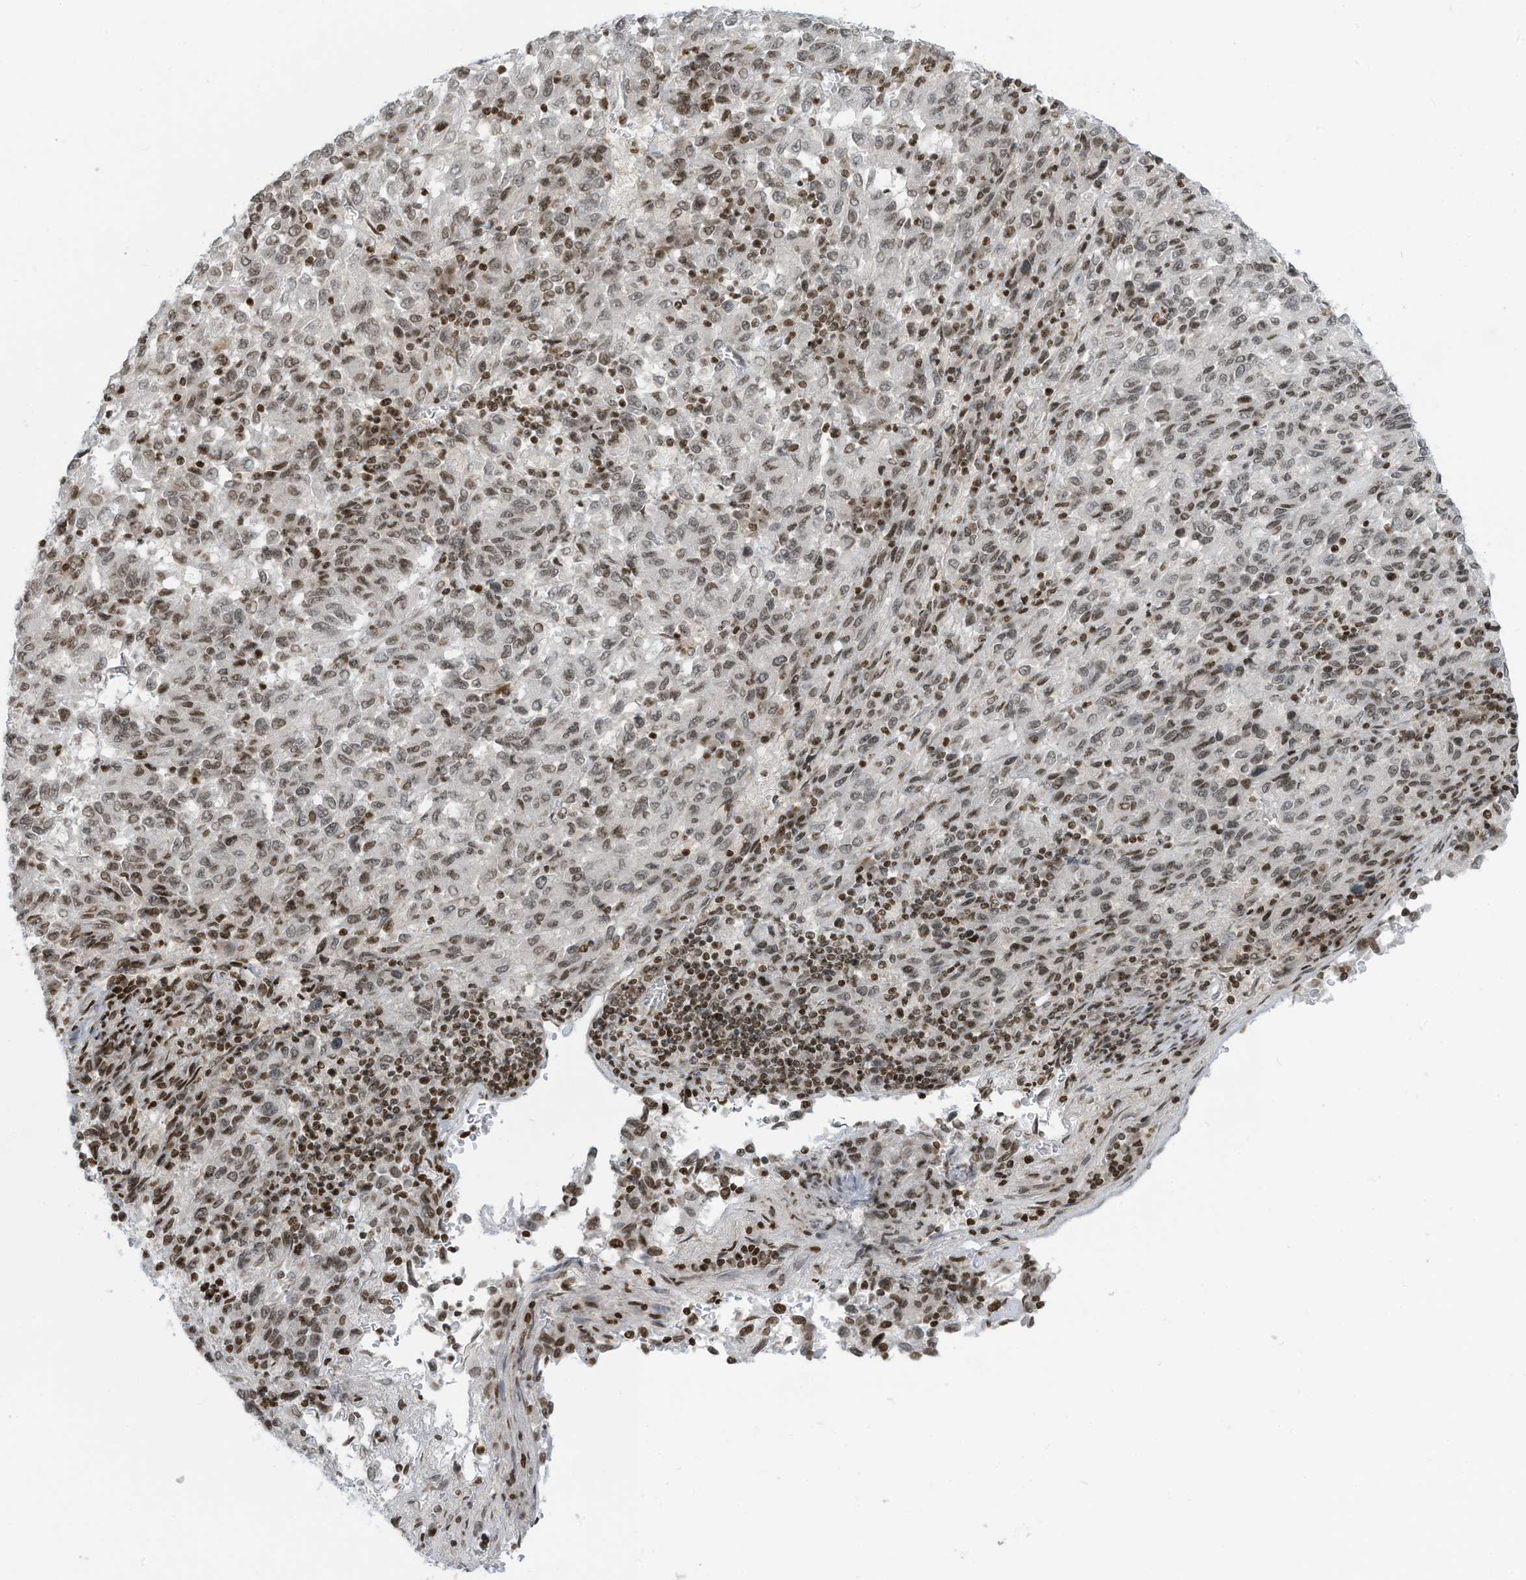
{"staining": {"intensity": "weak", "quantity": ">75%", "location": "nuclear"}, "tissue": "melanoma", "cell_type": "Tumor cells", "image_type": "cancer", "snomed": [{"axis": "morphology", "description": "Malignant melanoma, Metastatic site"}, {"axis": "topography", "description": "Lung"}], "caption": "Protein analysis of malignant melanoma (metastatic site) tissue shows weak nuclear expression in approximately >75% of tumor cells. (DAB IHC, brown staining for protein, blue staining for nuclei).", "gene": "ADI1", "patient": {"sex": "male", "age": 64}}